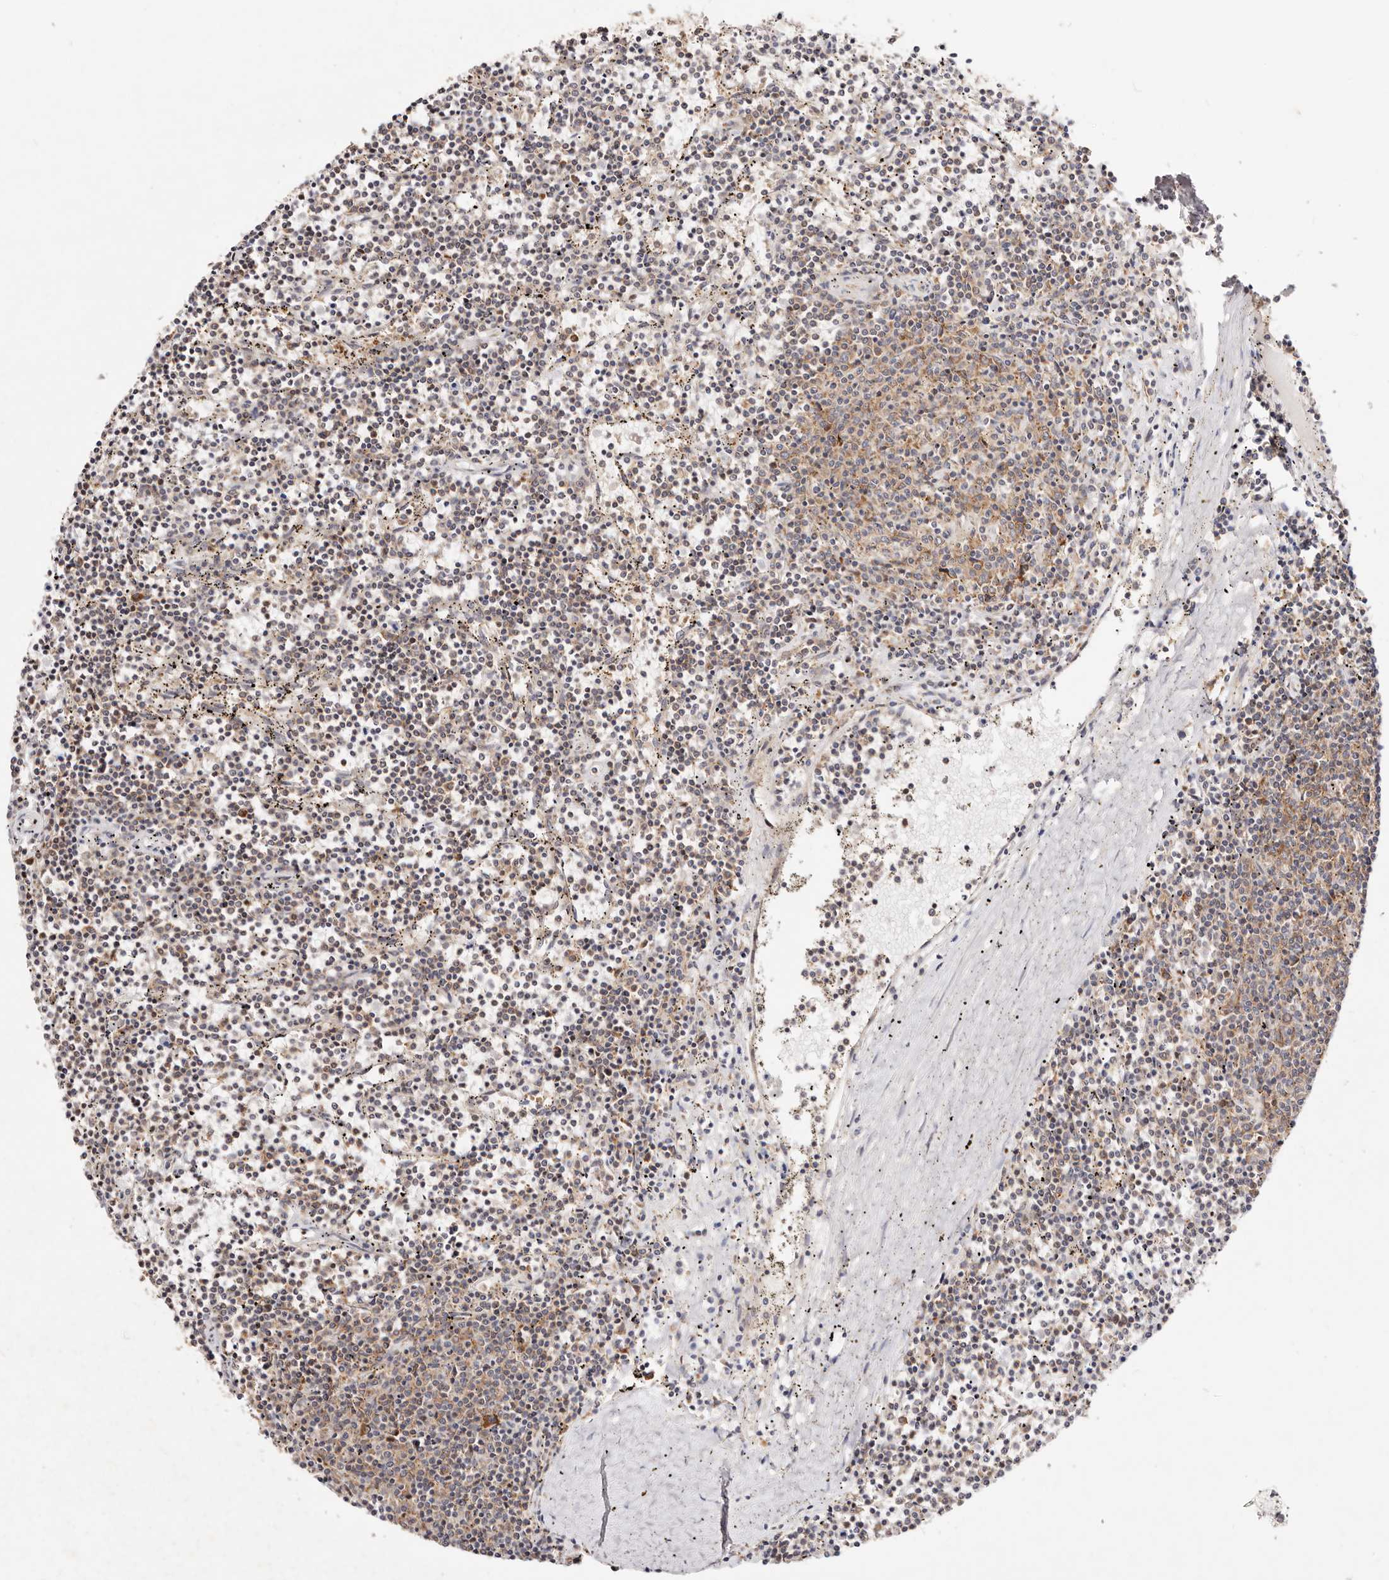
{"staining": {"intensity": "weak", "quantity": ">75%", "location": "cytoplasmic/membranous"}, "tissue": "lymphoma", "cell_type": "Tumor cells", "image_type": "cancer", "snomed": [{"axis": "morphology", "description": "Malignant lymphoma, non-Hodgkin's type, Low grade"}, {"axis": "topography", "description": "Spleen"}], "caption": "Protein expression by IHC exhibits weak cytoplasmic/membranous staining in about >75% of tumor cells in low-grade malignant lymphoma, non-Hodgkin's type. The protein is stained brown, and the nuclei are stained in blue (DAB (3,3'-diaminobenzidine) IHC with brightfield microscopy, high magnification).", "gene": "GNA13", "patient": {"sex": "female", "age": 50}}